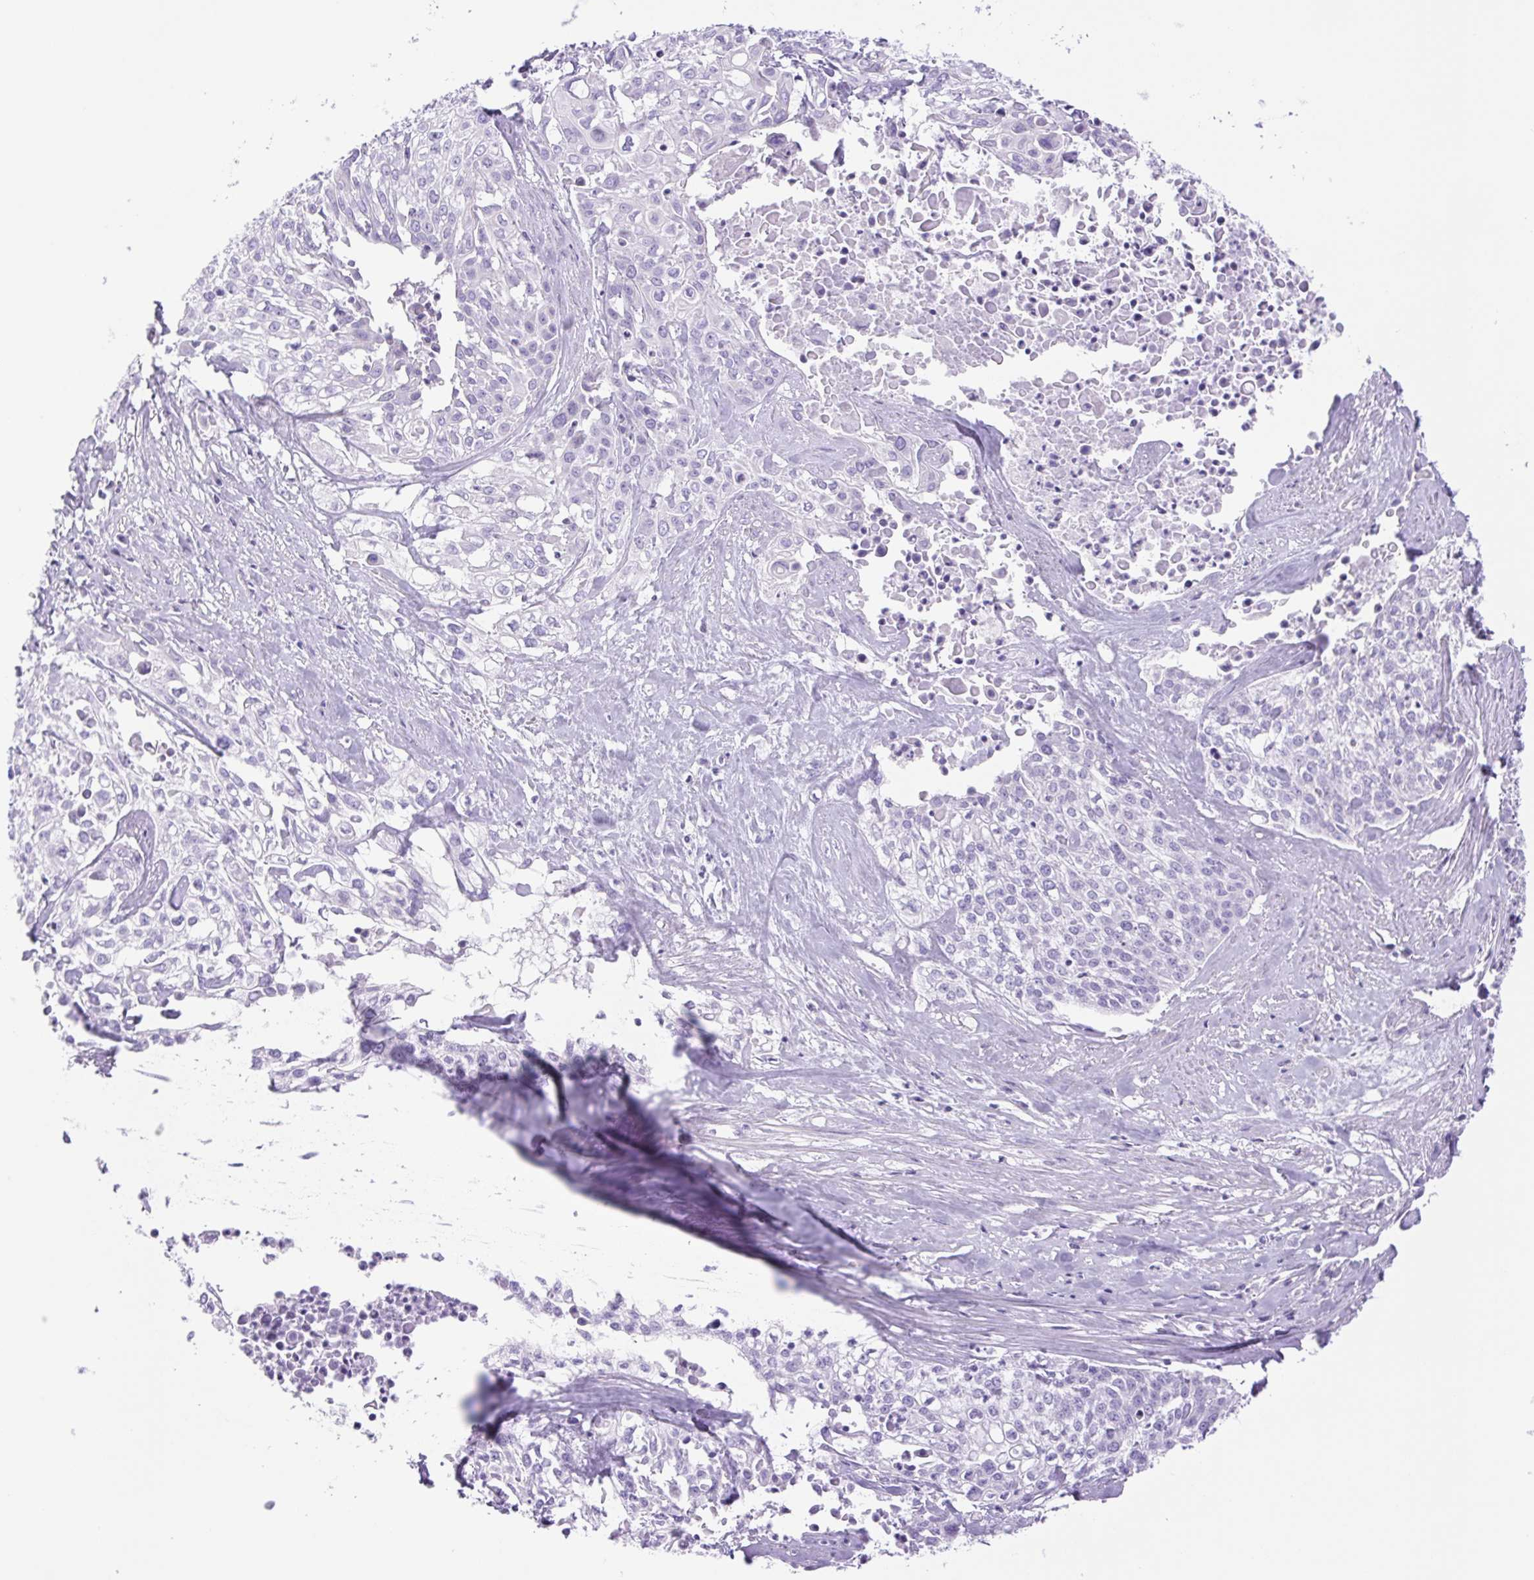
{"staining": {"intensity": "negative", "quantity": "none", "location": "none"}, "tissue": "cervical cancer", "cell_type": "Tumor cells", "image_type": "cancer", "snomed": [{"axis": "morphology", "description": "Squamous cell carcinoma, NOS"}, {"axis": "topography", "description": "Cervix"}], "caption": "Immunohistochemistry photomicrograph of human cervical squamous cell carcinoma stained for a protein (brown), which exhibits no expression in tumor cells. (Stains: DAB (3,3'-diaminobenzidine) IHC with hematoxylin counter stain, Microscopy: brightfield microscopy at high magnification).", "gene": "CDSN", "patient": {"sex": "female", "age": 39}}